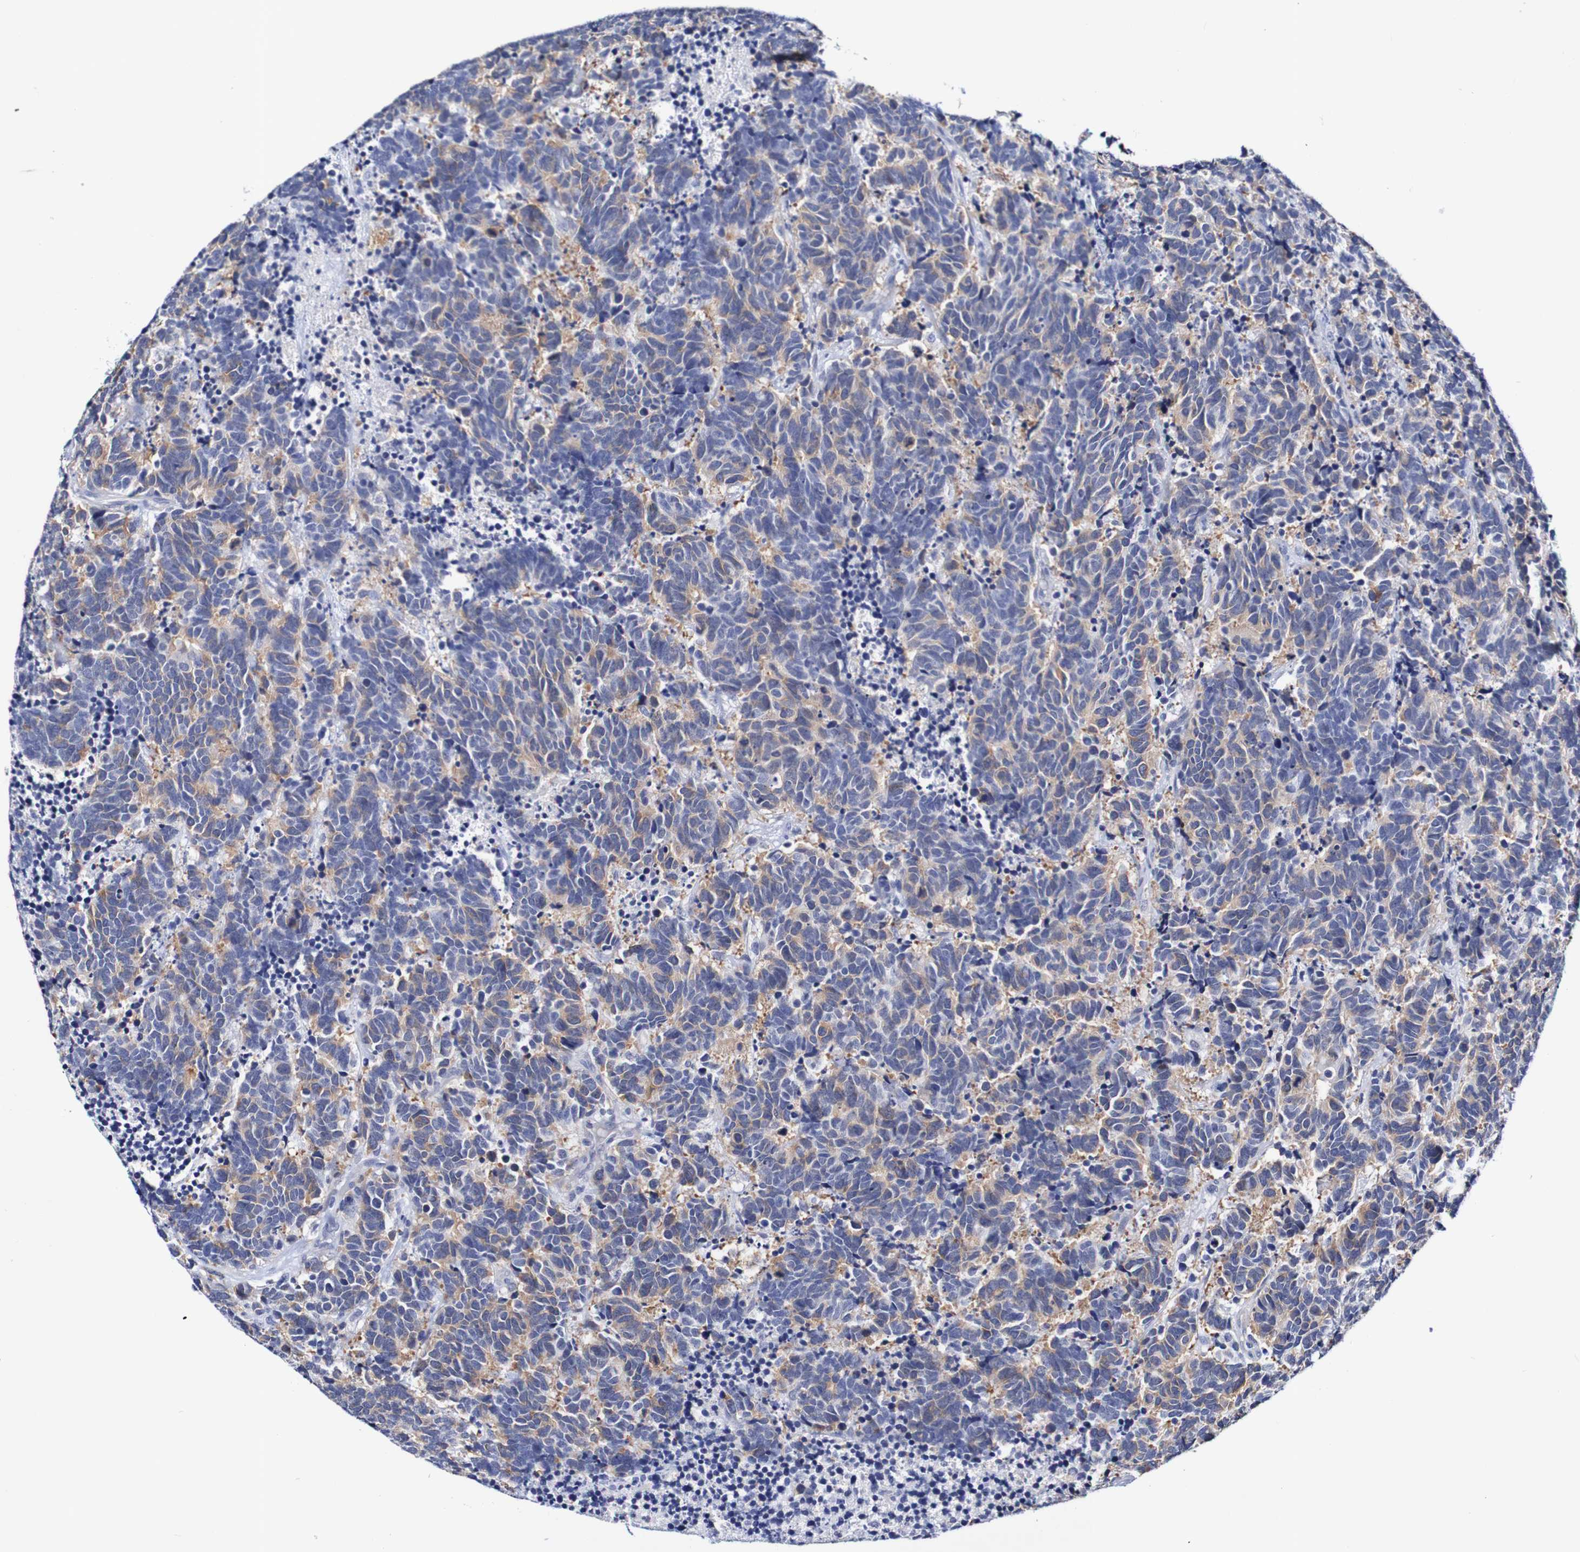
{"staining": {"intensity": "weak", "quantity": "25%-75%", "location": "cytoplasmic/membranous"}, "tissue": "carcinoid", "cell_type": "Tumor cells", "image_type": "cancer", "snomed": [{"axis": "morphology", "description": "Carcinoma, NOS"}, {"axis": "morphology", "description": "Carcinoid, malignant, NOS"}, {"axis": "topography", "description": "Urinary bladder"}], "caption": "About 25%-75% of tumor cells in malignant carcinoid reveal weak cytoplasmic/membranous protein expression as visualized by brown immunohistochemical staining.", "gene": "ACVR1C", "patient": {"sex": "male", "age": 57}}